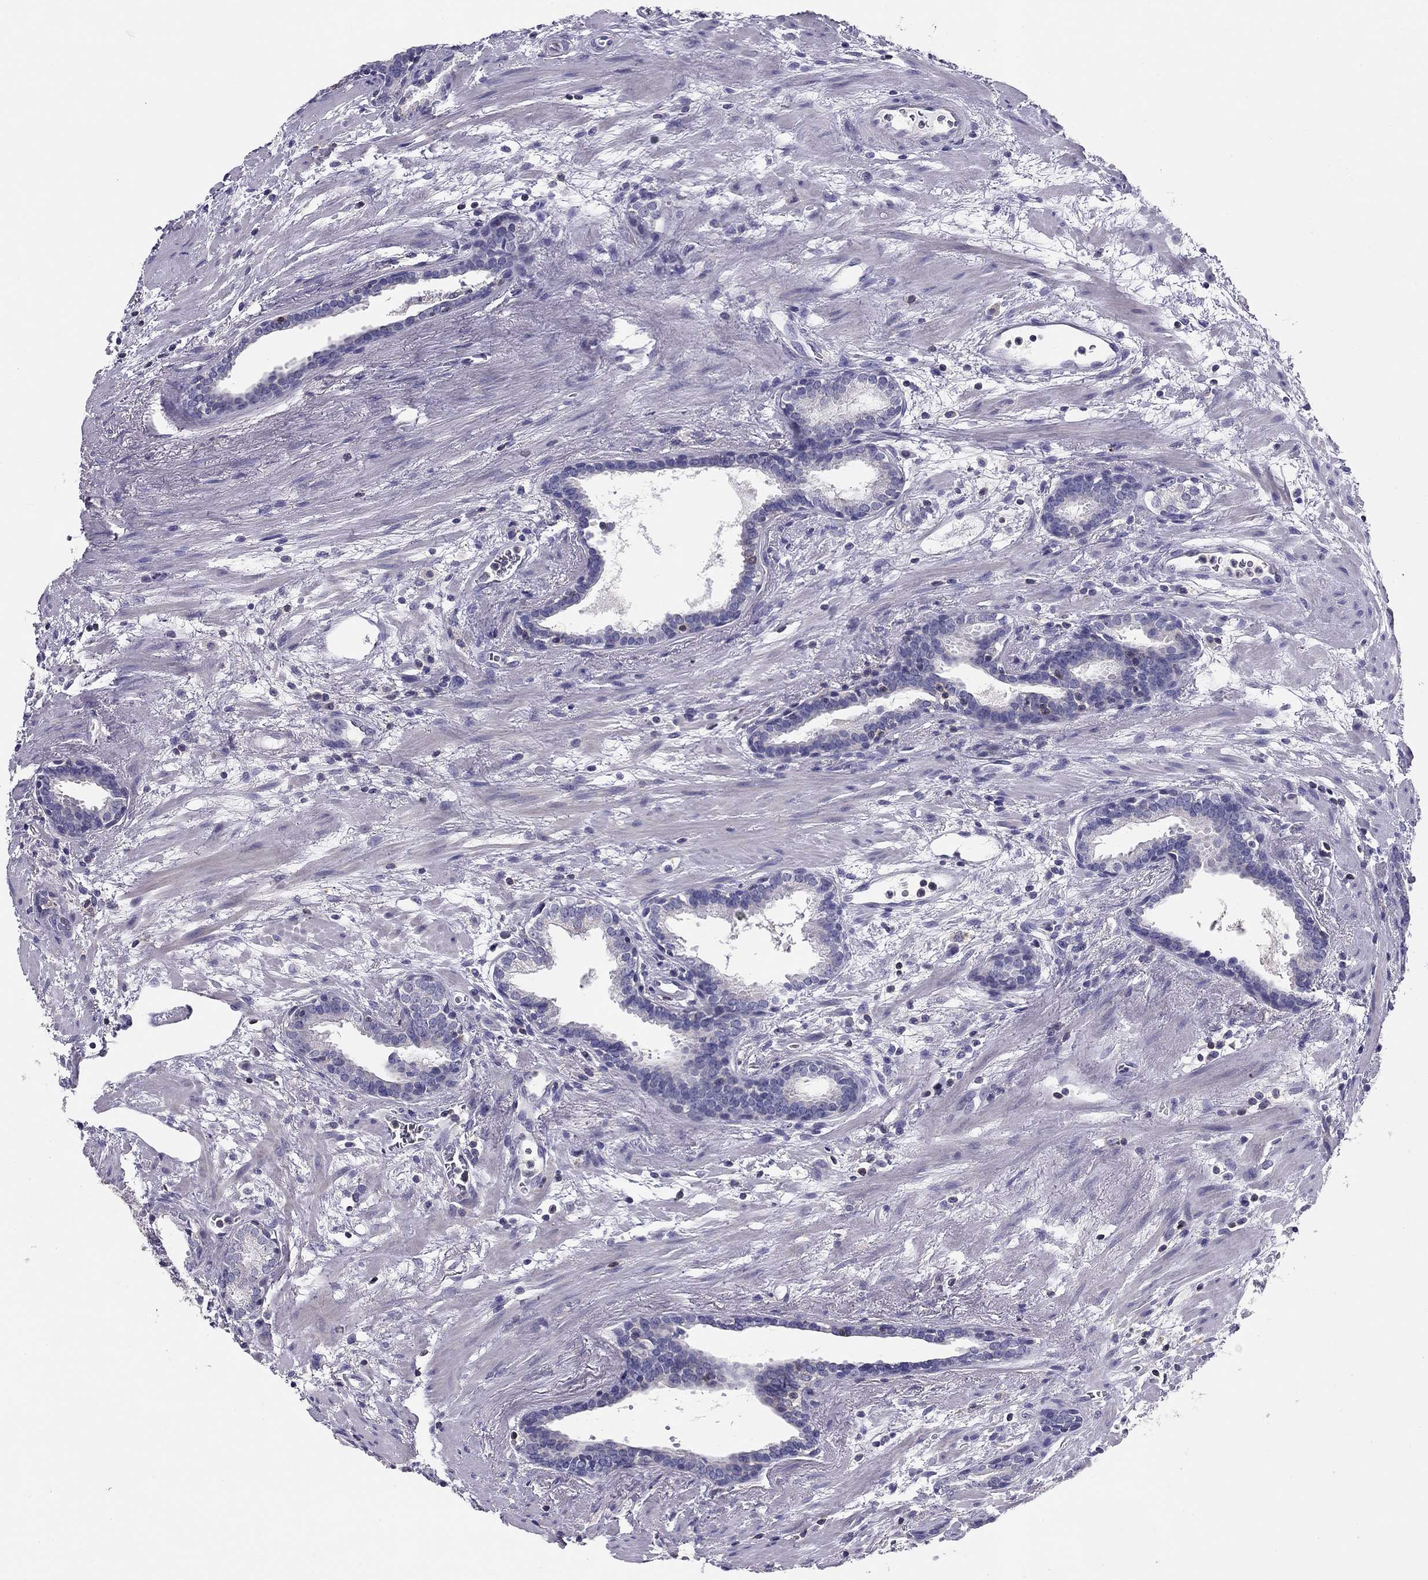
{"staining": {"intensity": "weak", "quantity": "<25%", "location": "cytoplasmic/membranous"}, "tissue": "prostate cancer", "cell_type": "Tumor cells", "image_type": "cancer", "snomed": [{"axis": "morphology", "description": "Adenocarcinoma, NOS"}, {"axis": "topography", "description": "Prostate"}], "caption": "This is a photomicrograph of immunohistochemistry (IHC) staining of prostate adenocarcinoma, which shows no expression in tumor cells.", "gene": "CITED1", "patient": {"sex": "male", "age": 66}}